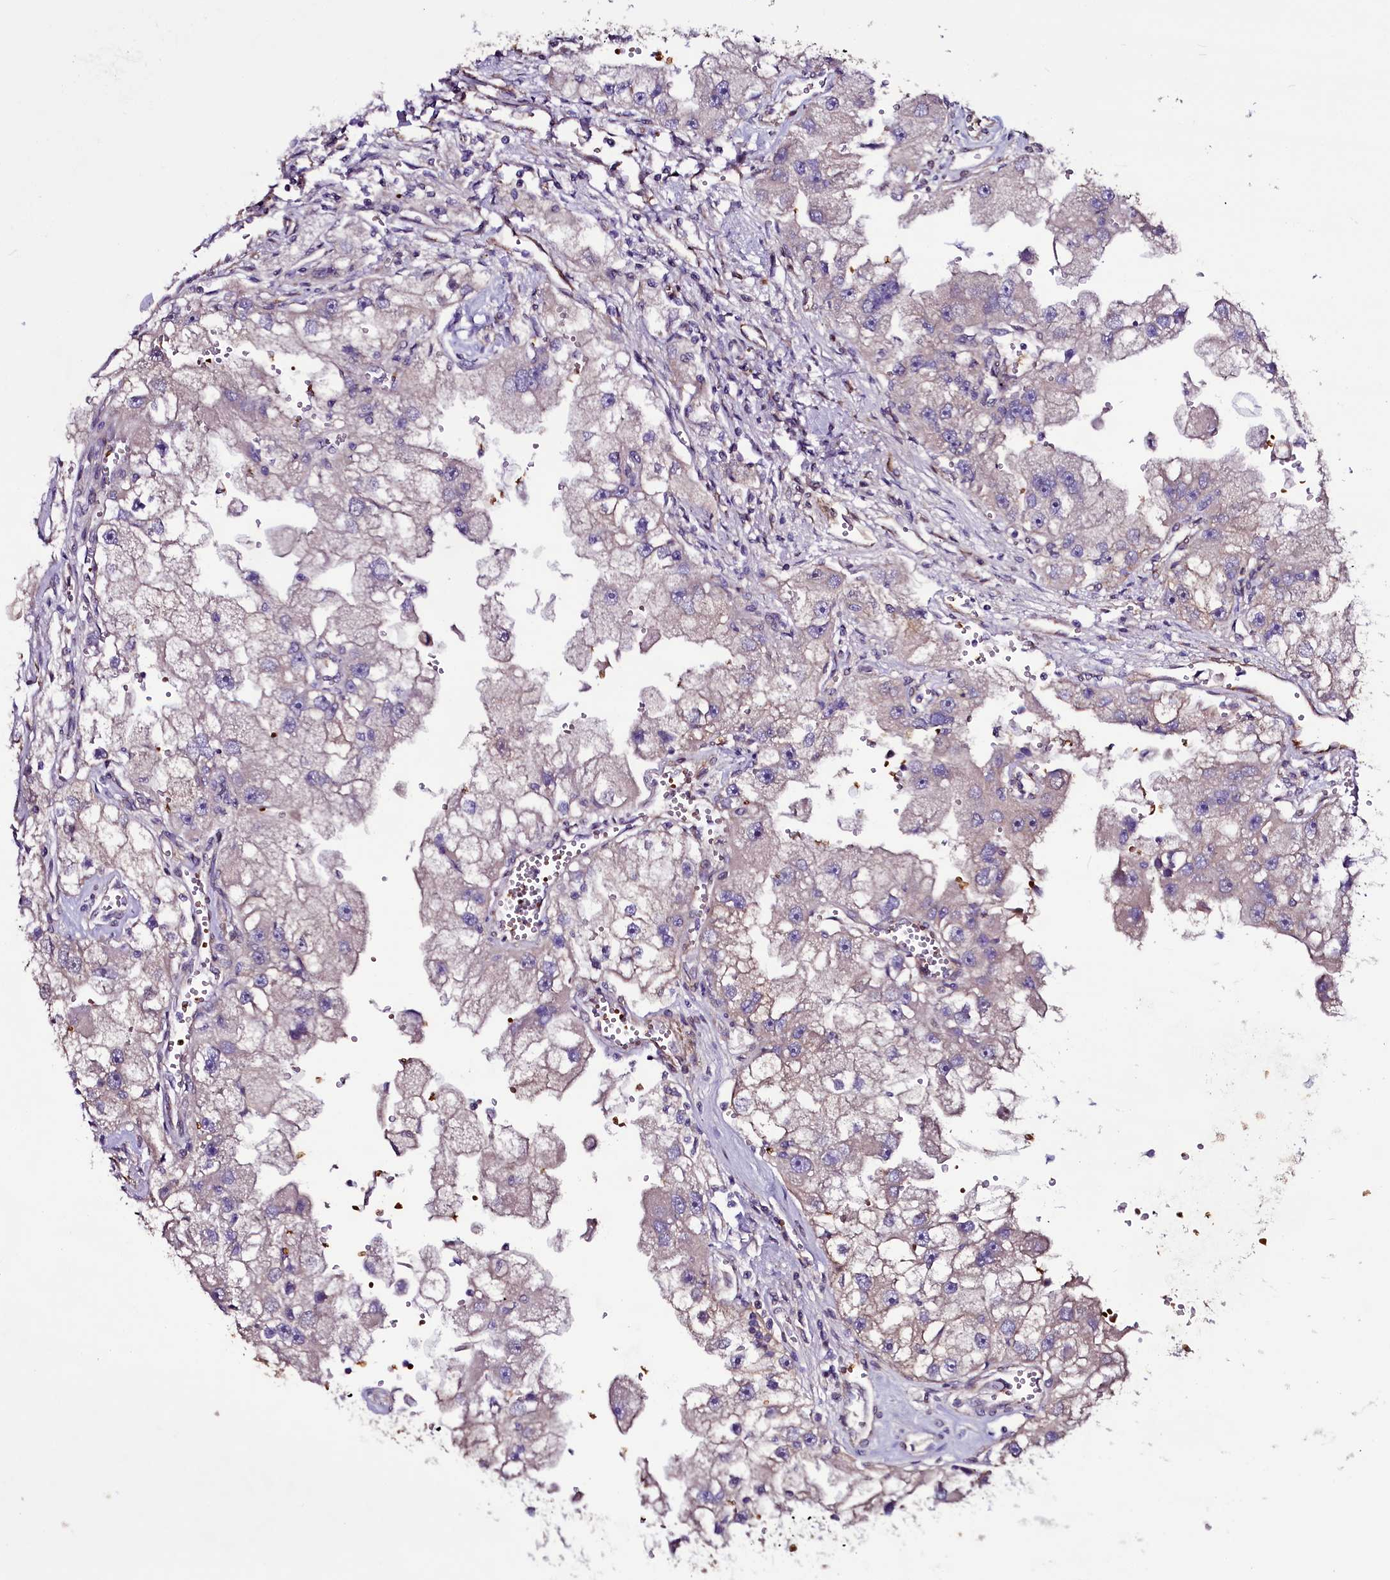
{"staining": {"intensity": "negative", "quantity": "none", "location": "none"}, "tissue": "renal cancer", "cell_type": "Tumor cells", "image_type": "cancer", "snomed": [{"axis": "morphology", "description": "Adenocarcinoma, NOS"}, {"axis": "topography", "description": "Kidney"}], "caption": "Immunohistochemistry histopathology image of neoplastic tissue: human renal cancer stained with DAB (3,3'-diaminobenzidine) displays no significant protein staining in tumor cells.", "gene": "MEX3C", "patient": {"sex": "male", "age": 63}}